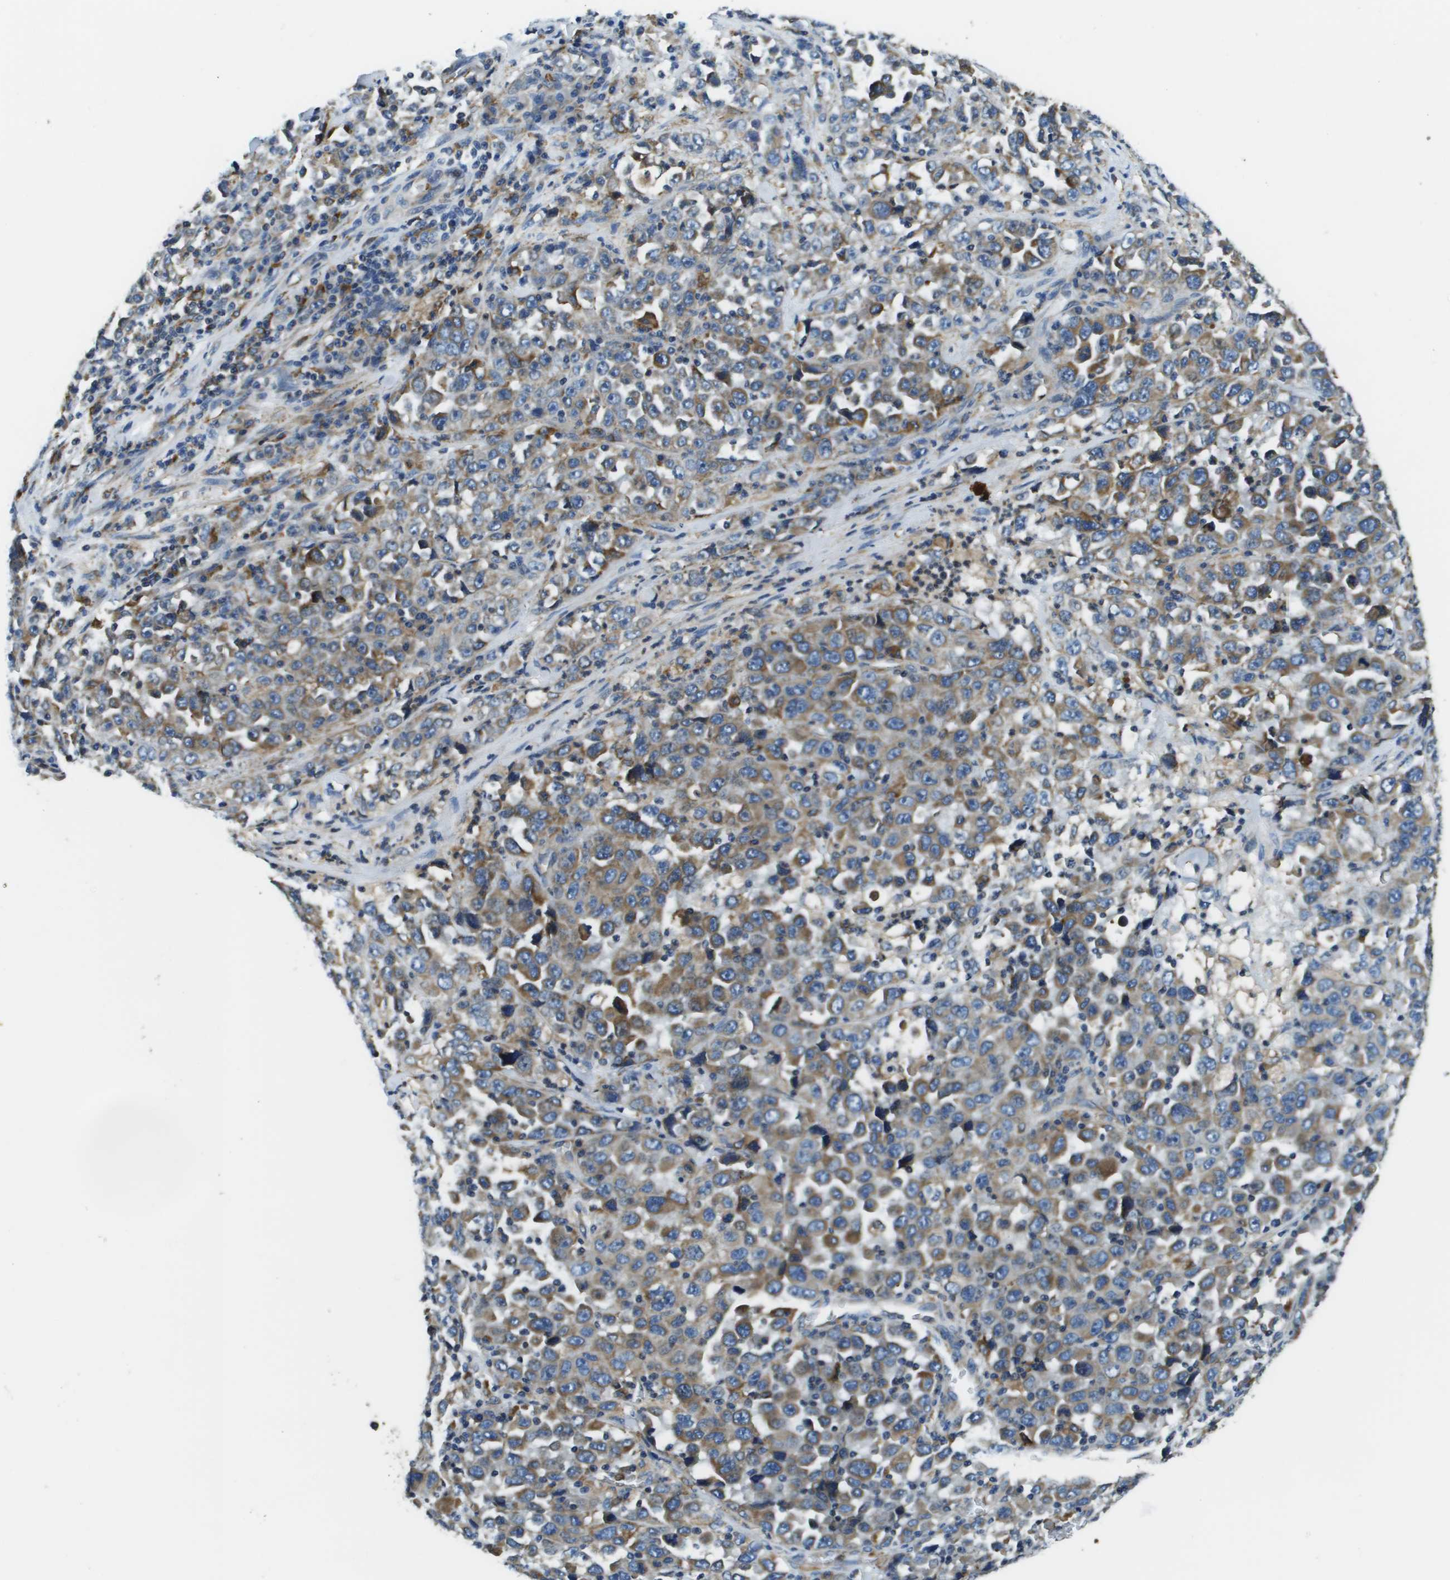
{"staining": {"intensity": "weak", "quantity": "25%-75%", "location": "cytoplasmic/membranous"}, "tissue": "stomach cancer", "cell_type": "Tumor cells", "image_type": "cancer", "snomed": [{"axis": "morphology", "description": "Normal tissue, NOS"}, {"axis": "morphology", "description": "Adenocarcinoma, NOS"}, {"axis": "topography", "description": "Stomach, upper"}, {"axis": "topography", "description": "Stomach"}], "caption": "Stomach adenocarcinoma was stained to show a protein in brown. There is low levels of weak cytoplasmic/membranous positivity in approximately 25%-75% of tumor cells.", "gene": "CNPY3", "patient": {"sex": "male", "age": 59}}